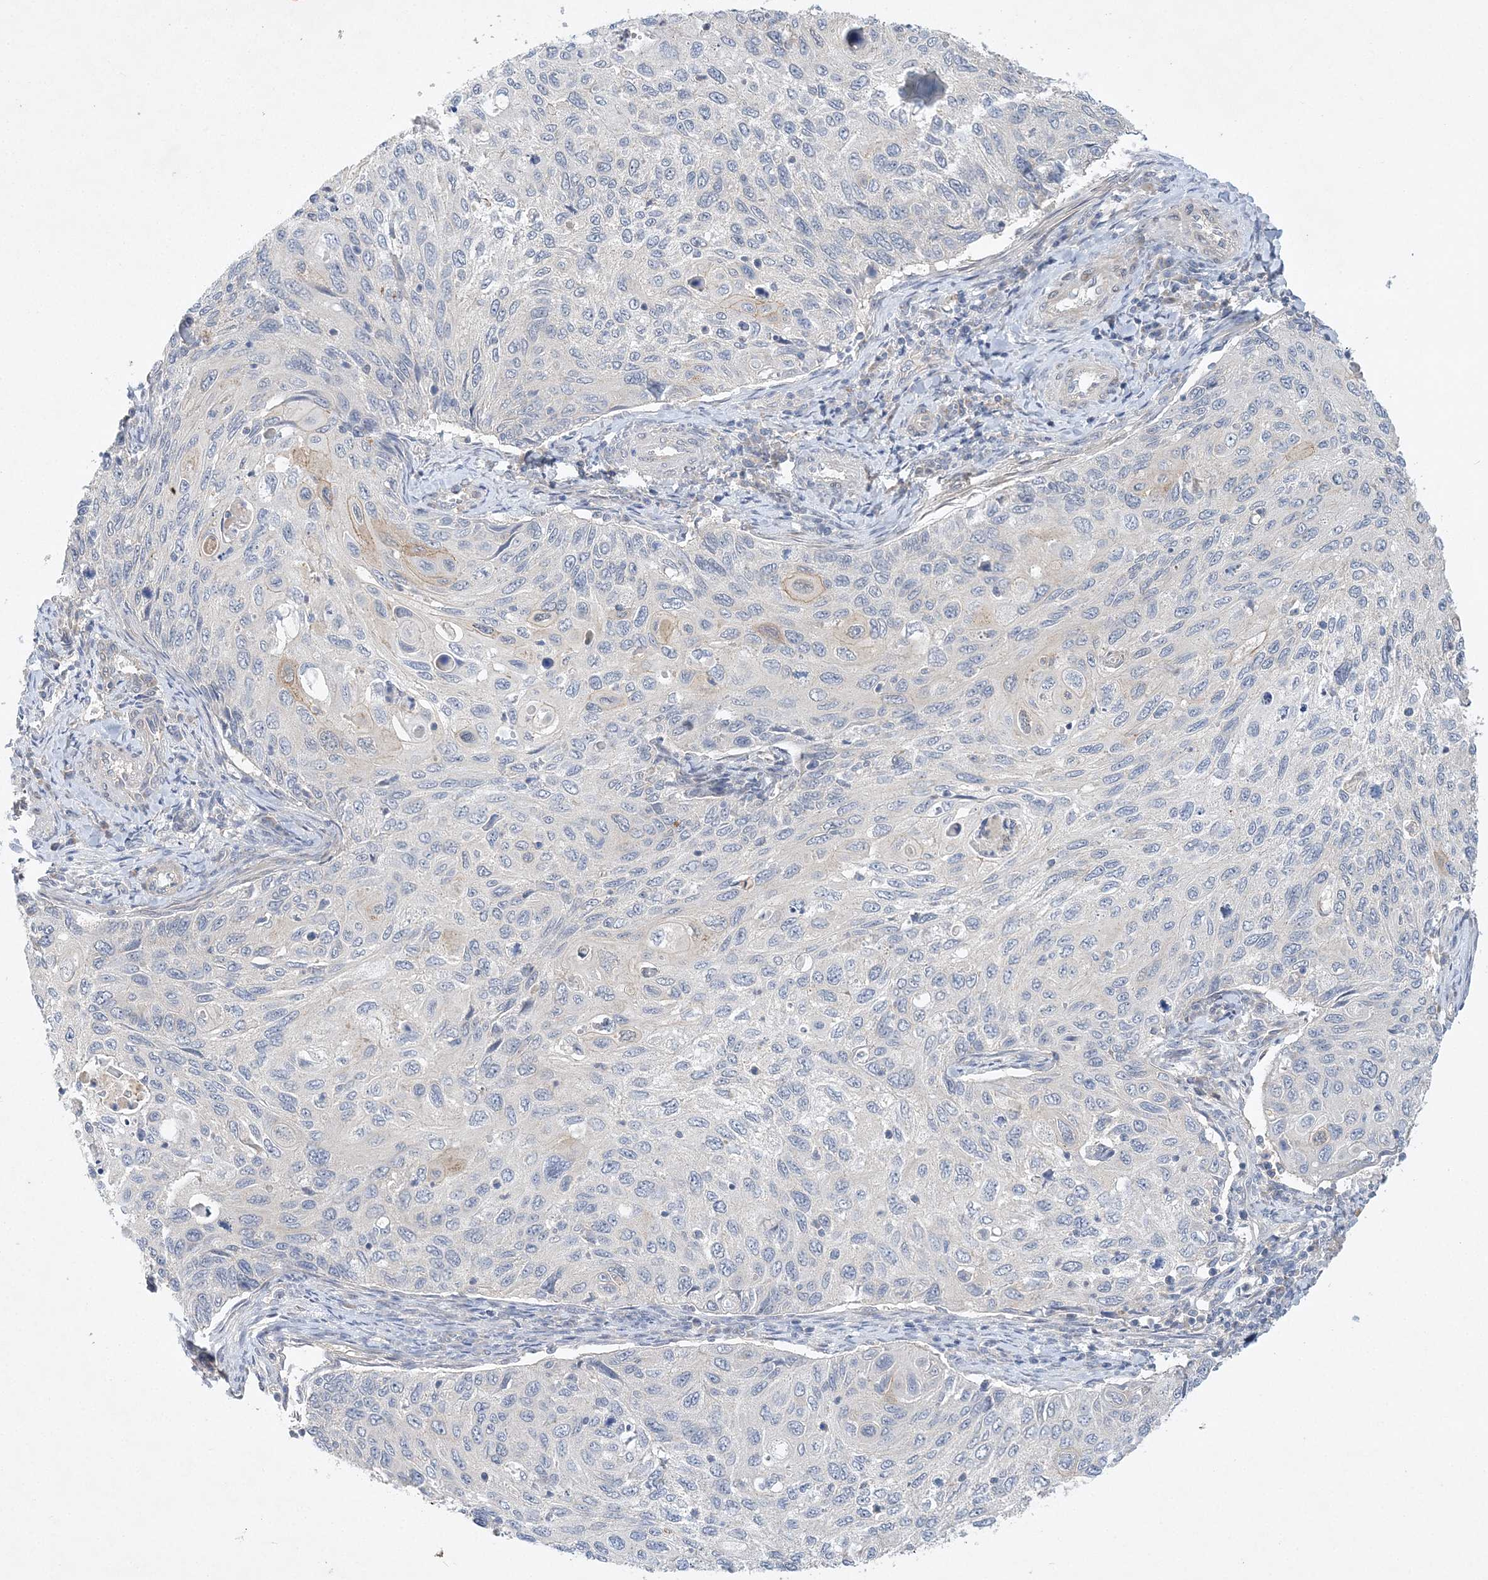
{"staining": {"intensity": "negative", "quantity": "none", "location": "none"}, "tissue": "cervical cancer", "cell_type": "Tumor cells", "image_type": "cancer", "snomed": [{"axis": "morphology", "description": "Squamous cell carcinoma, NOS"}, {"axis": "topography", "description": "Cervix"}], "caption": "Immunohistochemistry micrograph of human cervical squamous cell carcinoma stained for a protein (brown), which demonstrates no expression in tumor cells. (Brightfield microscopy of DAB (3,3'-diaminobenzidine) immunohistochemistry (IHC) at high magnification).", "gene": "ANKRD35", "patient": {"sex": "female", "age": 70}}